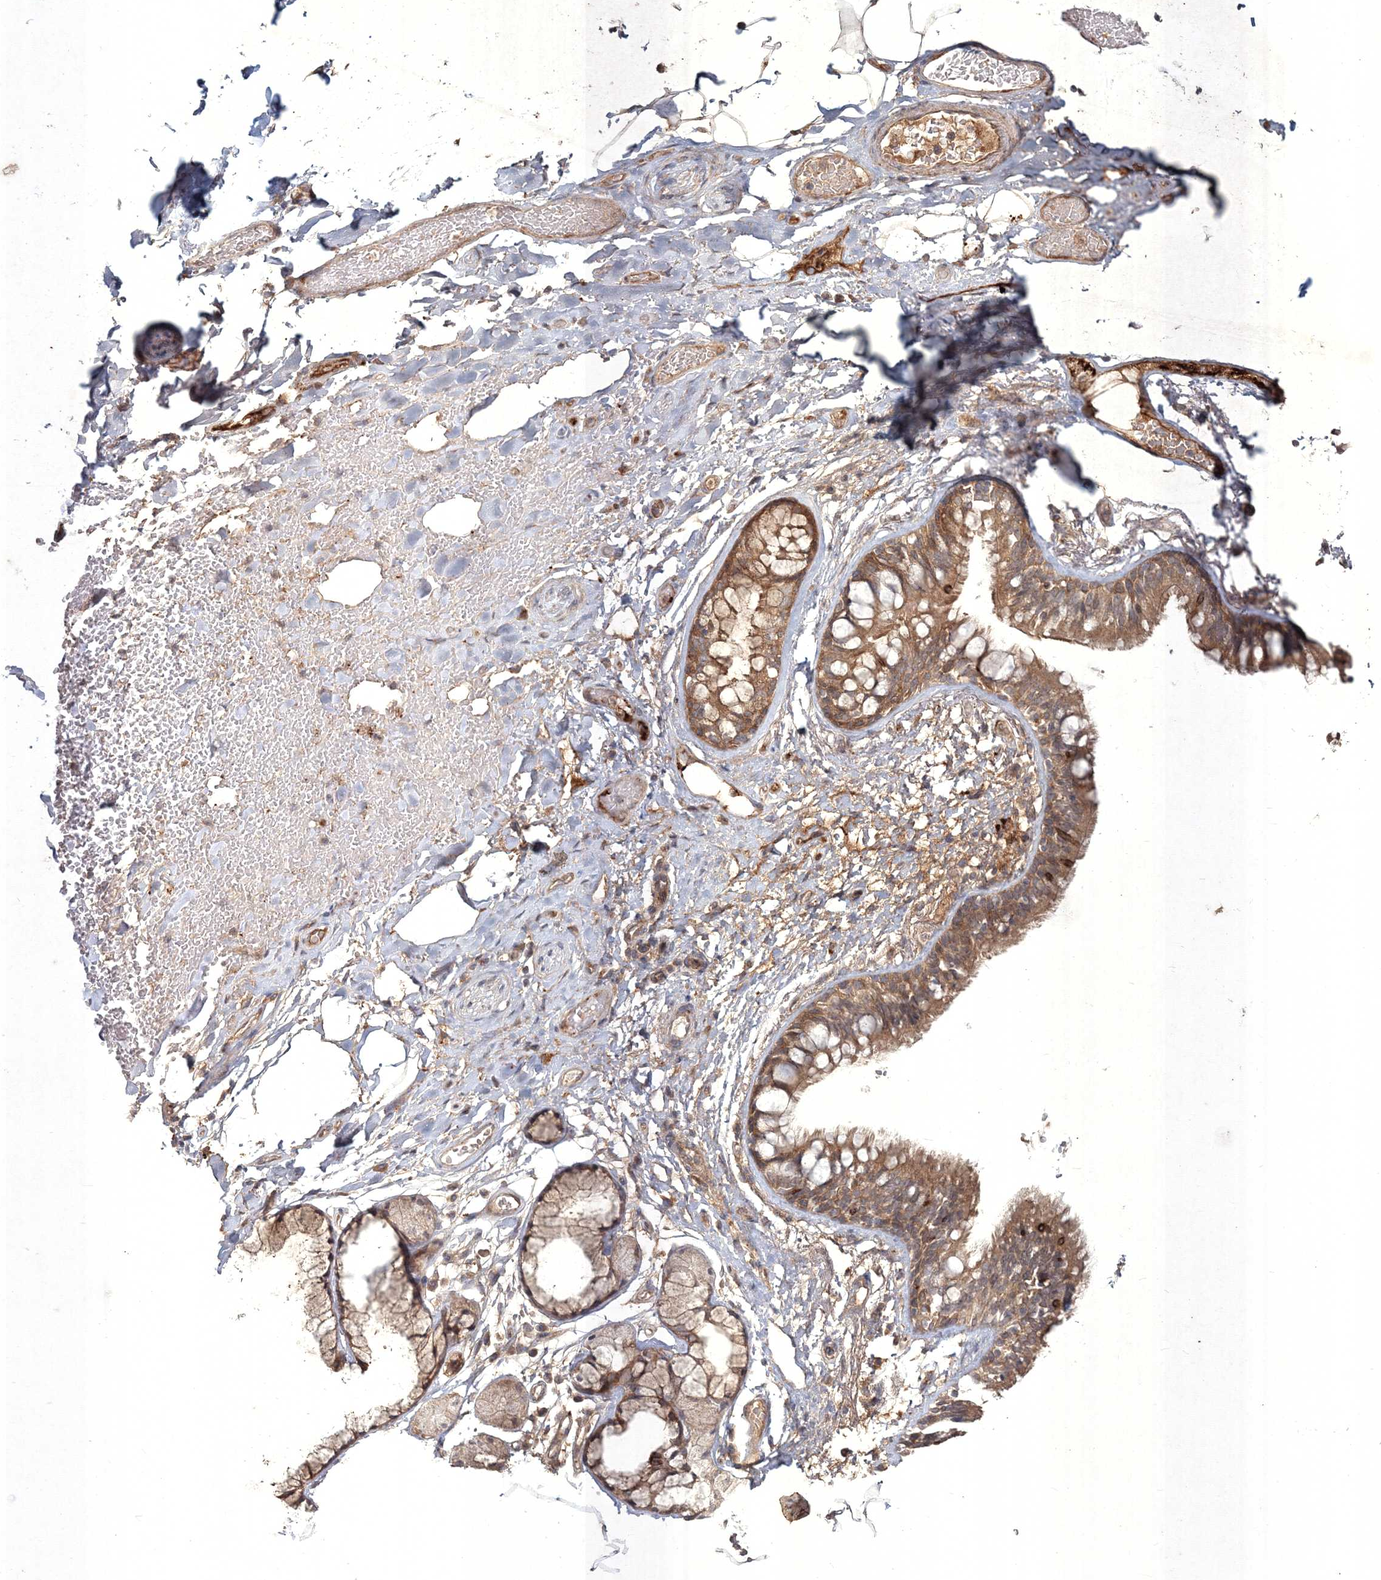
{"staining": {"intensity": "moderate", "quantity": ">75%", "location": "cytoplasmic/membranous"}, "tissue": "adipose tissue", "cell_type": "Adipocytes", "image_type": "normal", "snomed": [{"axis": "morphology", "description": "Normal tissue, NOS"}, {"axis": "topography", "description": "Cartilage tissue"}, {"axis": "topography", "description": "Bronchus"}], "caption": "Adipocytes reveal medium levels of moderate cytoplasmic/membranous staining in approximately >75% of cells in unremarkable human adipose tissue. (DAB IHC with brightfield microscopy, high magnification).", "gene": "SPRY1", "patient": {"sex": "female", "age": 73}}